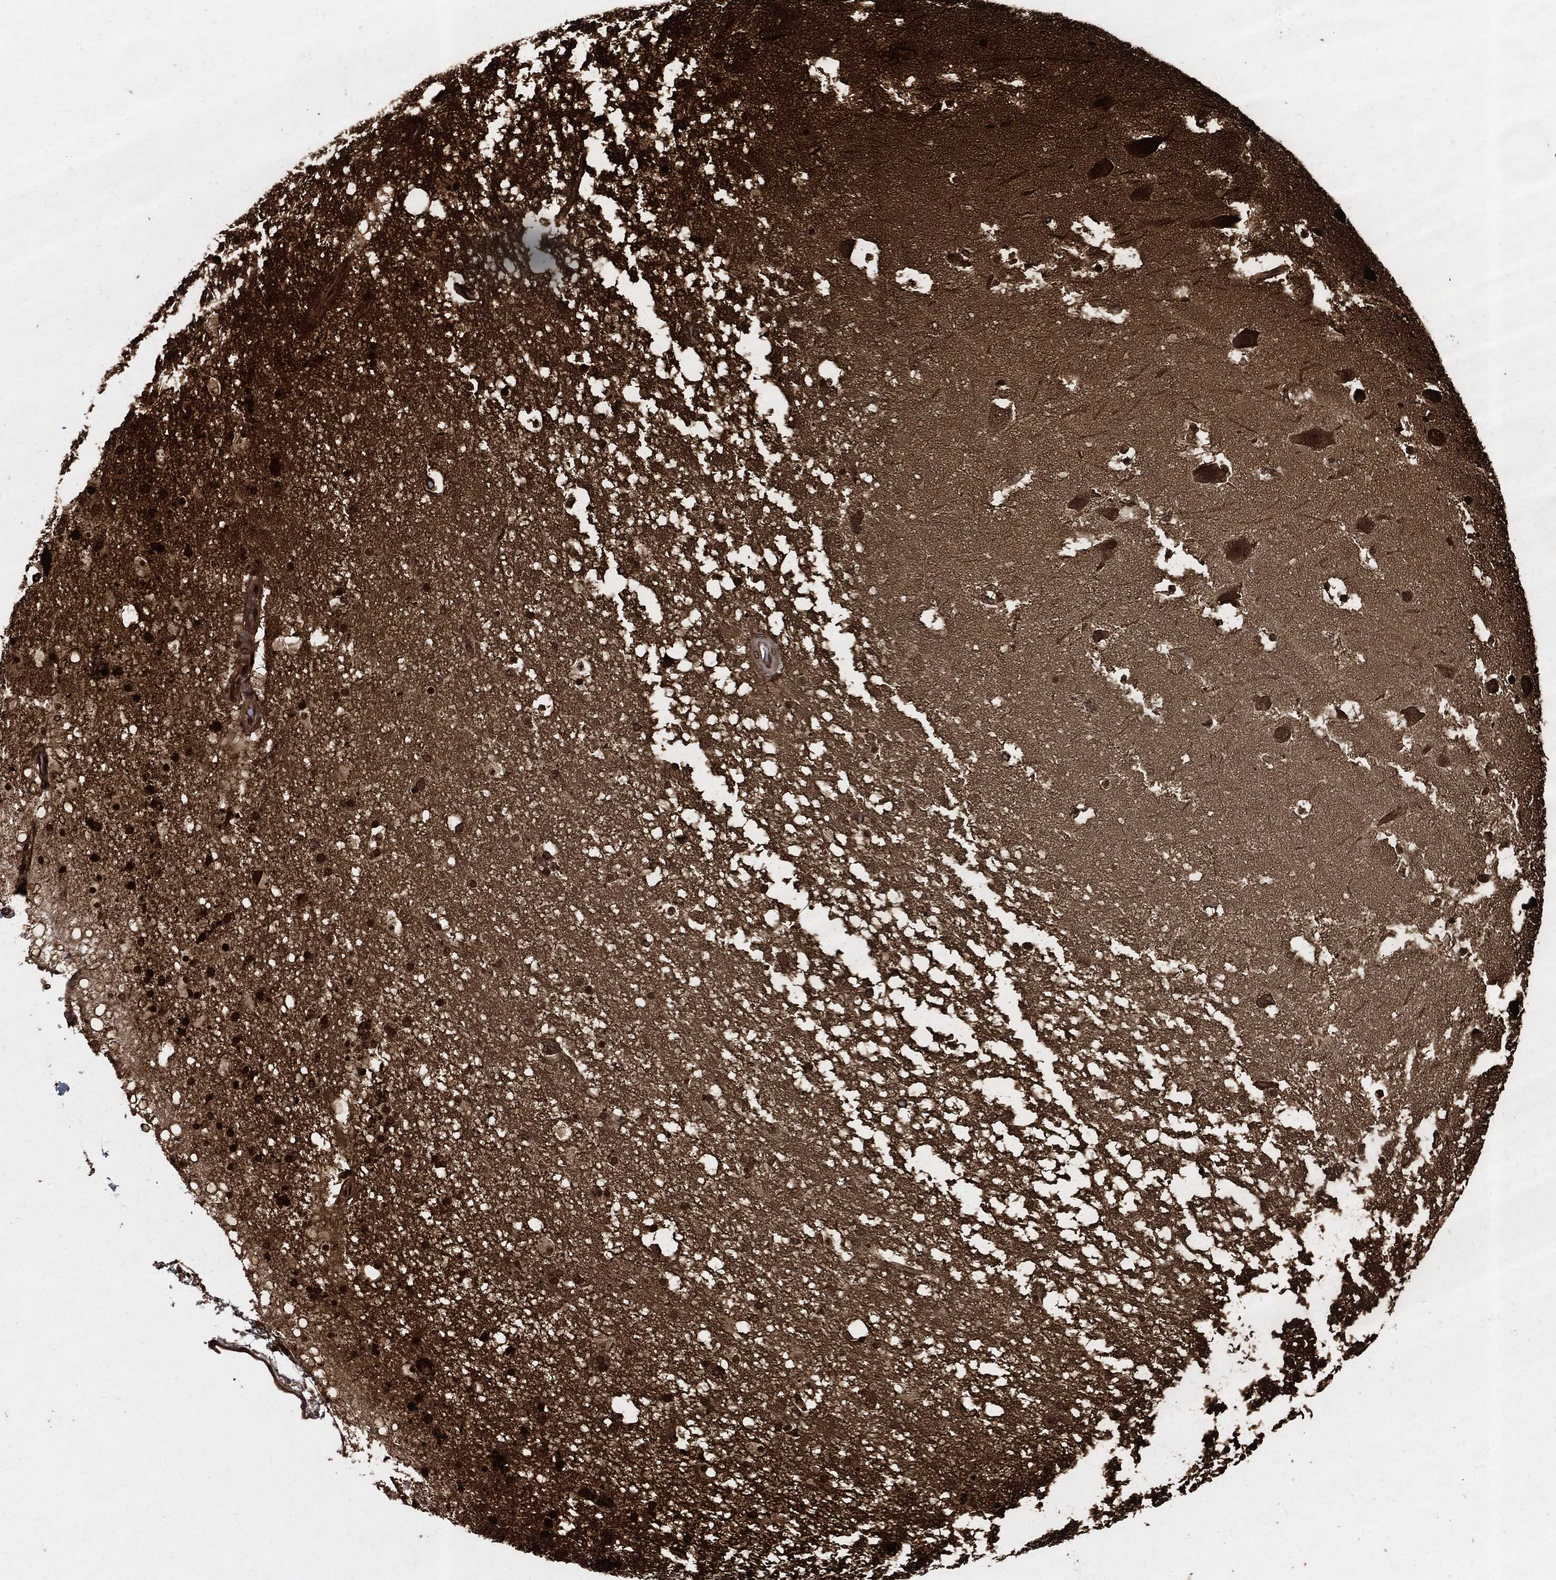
{"staining": {"intensity": "strong", "quantity": "25%-75%", "location": "cytoplasmic/membranous"}, "tissue": "hippocampus", "cell_type": "Glial cells", "image_type": "normal", "snomed": [{"axis": "morphology", "description": "Normal tissue, NOS"}, {"axis": "topography", "description": "Hippocampus"}], "caption": "Hippocampus stained with a brown dye demonstrates strong cytoplasmic/membranous positive positivity in about 25%-75% of glial cells.", "gene": "YWHAB", "patient": {"sex": "male", "age": 51}}